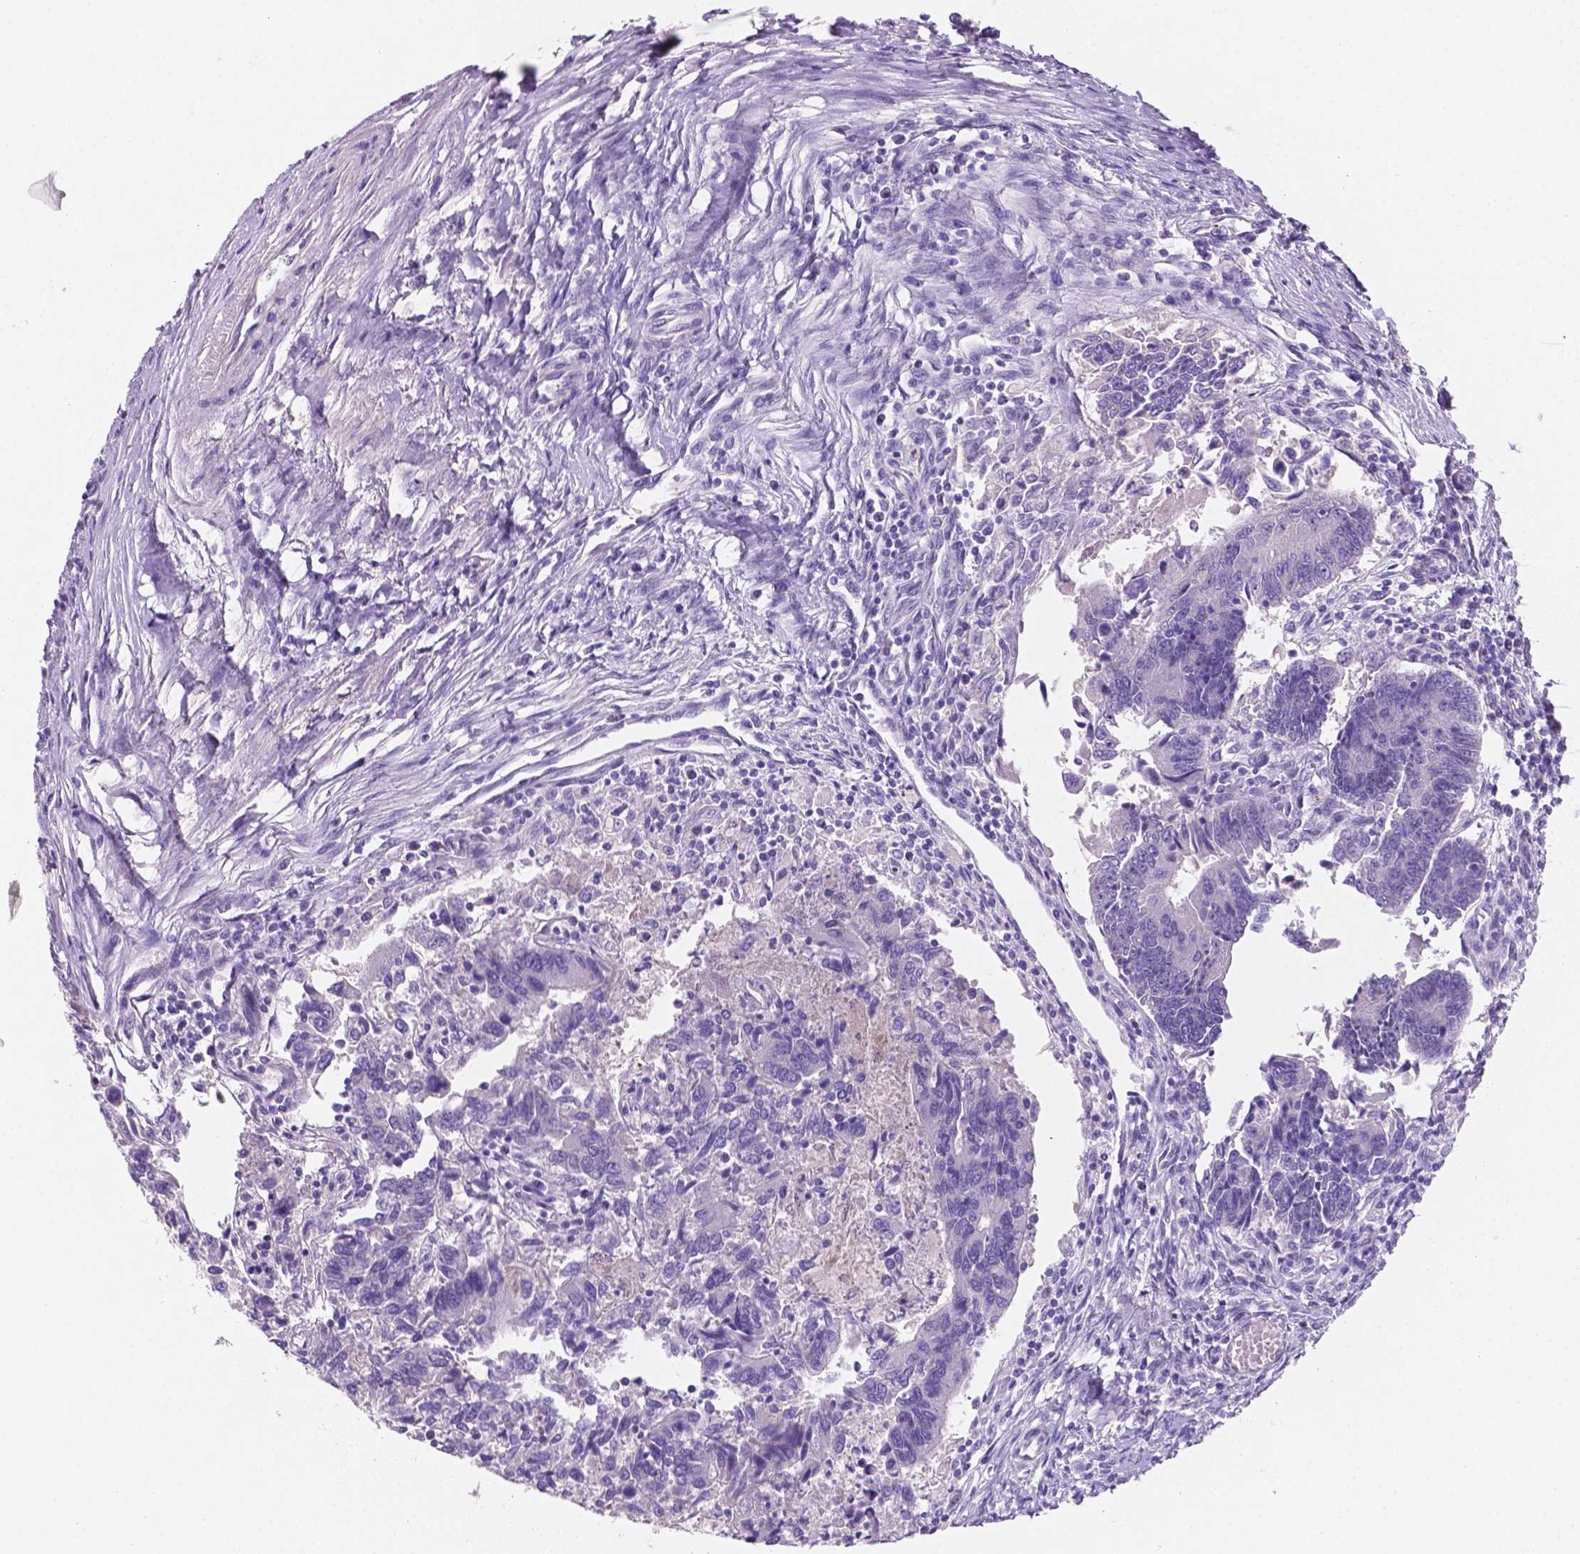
{"staining": {"intensity": "negative", "quantity": "none", "location": "none"}, "tissue": "colorectal cancer", "cell_type": "Tumor cells", "image_type": "cancer", "snomed": [{"axis": "morphology", "description": "Adenocarcinoma, NOS"}, {"axis": "topography", "description": "Colon"}], "caption": "Protein analysis of colorectal cancer (adenocarcinoma) displays no significant staining in tumor cells. Nuclei are stained in blue.", "gene": "EBLN2", "patient": {"sex": "female", "age": 67}}